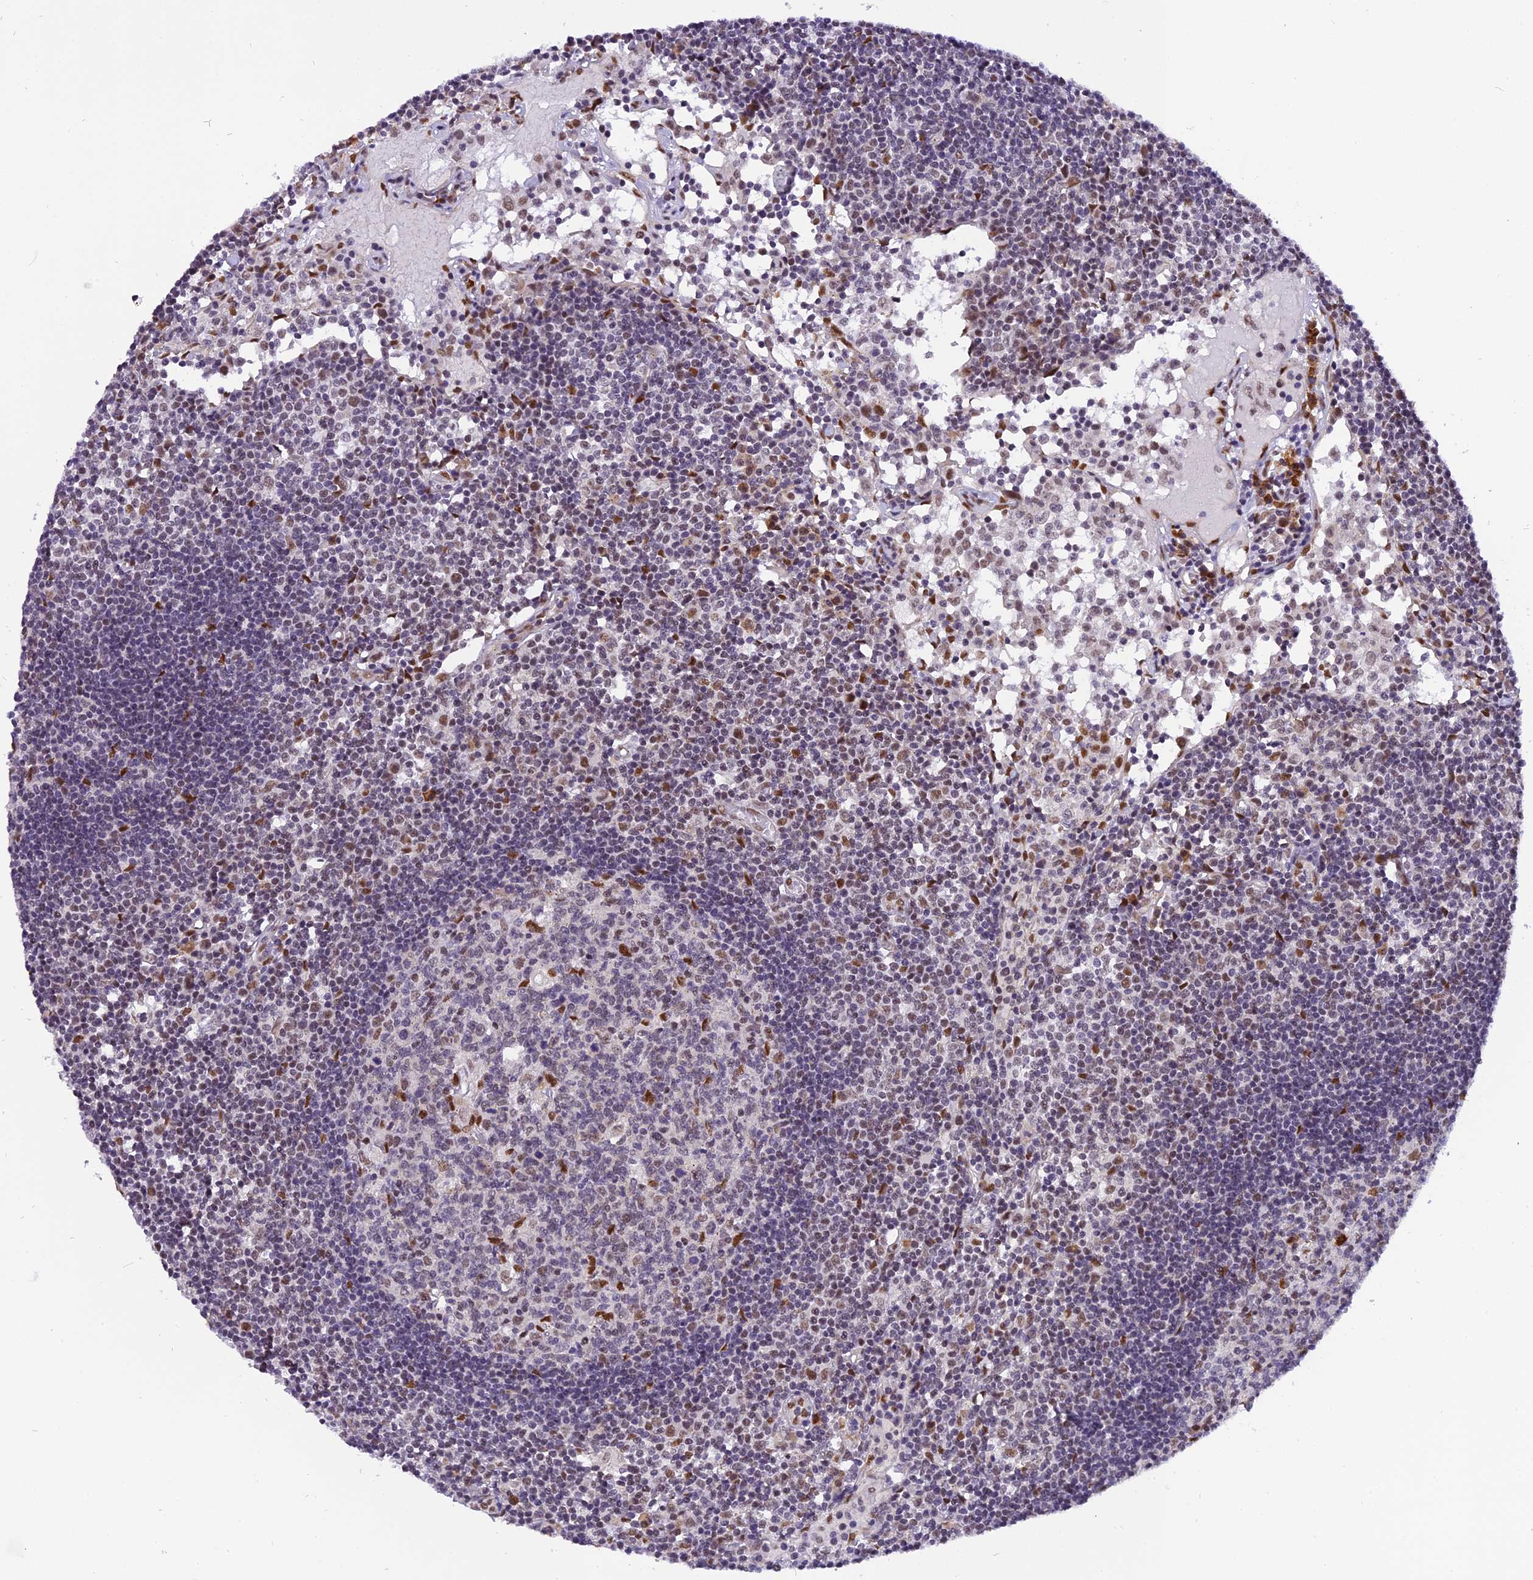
{"staining": {"intensity": "strong", "quantity": "<25%", "location": "nuclear"}, "tissue": "lymph node", "cell_type": "Germinal center cells", "image_type": "normal", "snomed": [{"axis": "morphology", "description": "Normal tissue, NOS"}, {"axis": "topography", "description": "Lymph node"}], "caption": "A high-resolution histopathology image shows IHC staining of normal lymph node, which exhibits strong nuclear positivity in approximately <25% of germinal center cells.", "gene": "IRF2BP1", "patient": {"sex": "female", "age": 55}}